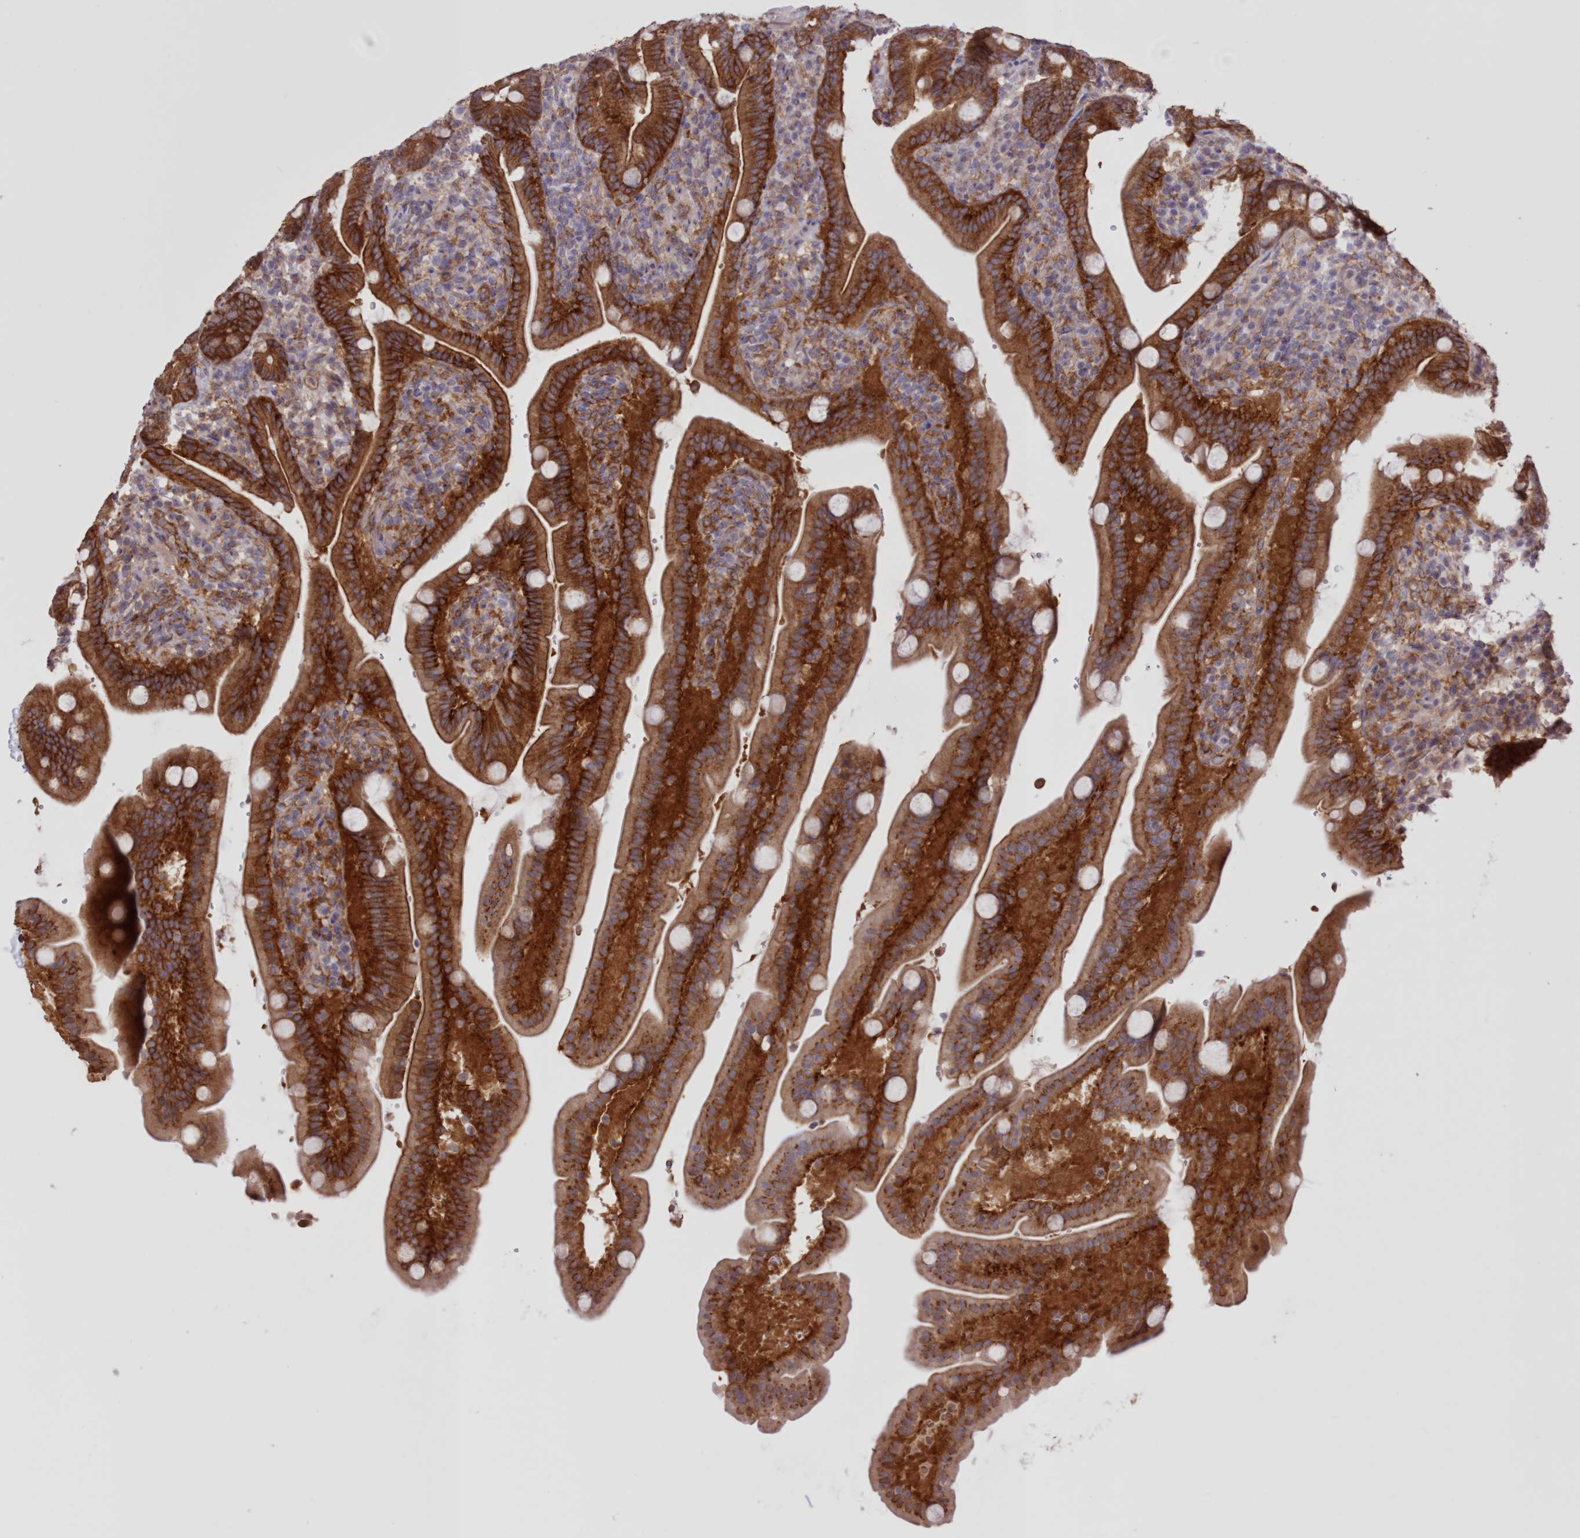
{"staining": {"intensity": "strong", "quantity": ">75%", "location": "cytoplasmic/membranous"}, "tissue": "duodenum", "cell_type": "Glandular cells", "image_type": "normal", "snomed": [{"axis": "morphology", "description": "Normal tissue, NOS"}, {"axis": "topography", "description": "Duodenum"}], "caption": "High-magnification brightfield microscopy of normal duodenum stained with DAB (3,3'-diaminobenzidine) (brown) and counterstained with hematoxylin (blue). glandular cells exhibit strong cytoplasmic/membranous staining is identified in about>75% of cells.", "gene": "FCHO2", "patient": {"sex": "male", "age": 54}}